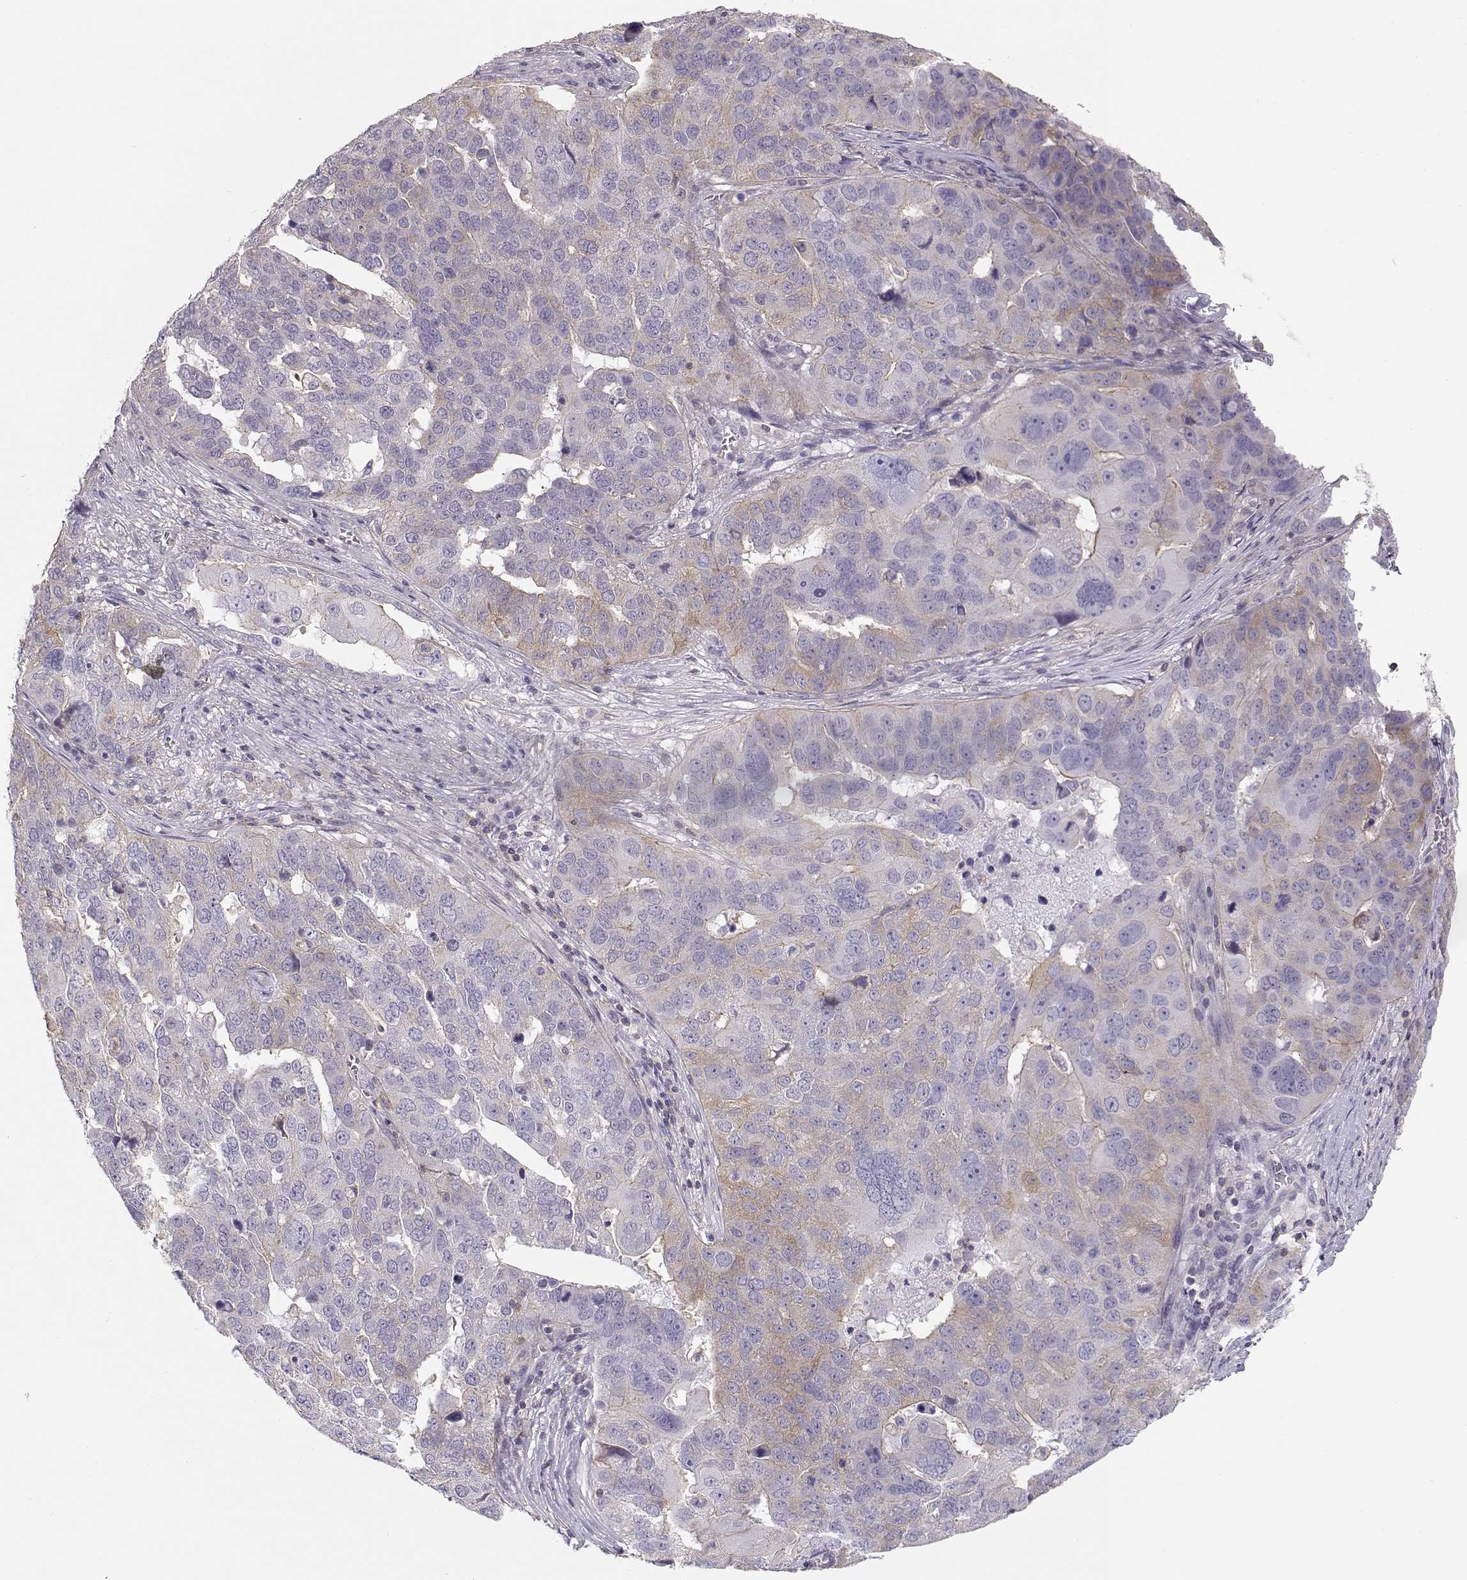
{"staining": {"intensity": "weak", "quantity": "<25%", "location": "cytoplasmic/membranous"}, "tissue": "ovarian cancer", "cell_type": "Tumor cells", "image_type": "cancer", "snomed": [{"axis": "morphology", "description": "Carcinoma, endometroid"}, {"axis": "topography", "description": "Soft tissue"}, {"axis": "topography", "description": "Ovary"}], "caption": "A histopathology image of ovarian endometroid carcinoma stained for a protein demonstrates no brown staining in tumor cells.", "gene": "DAPL1", "patient": {"sex": "female", "age": 52}}